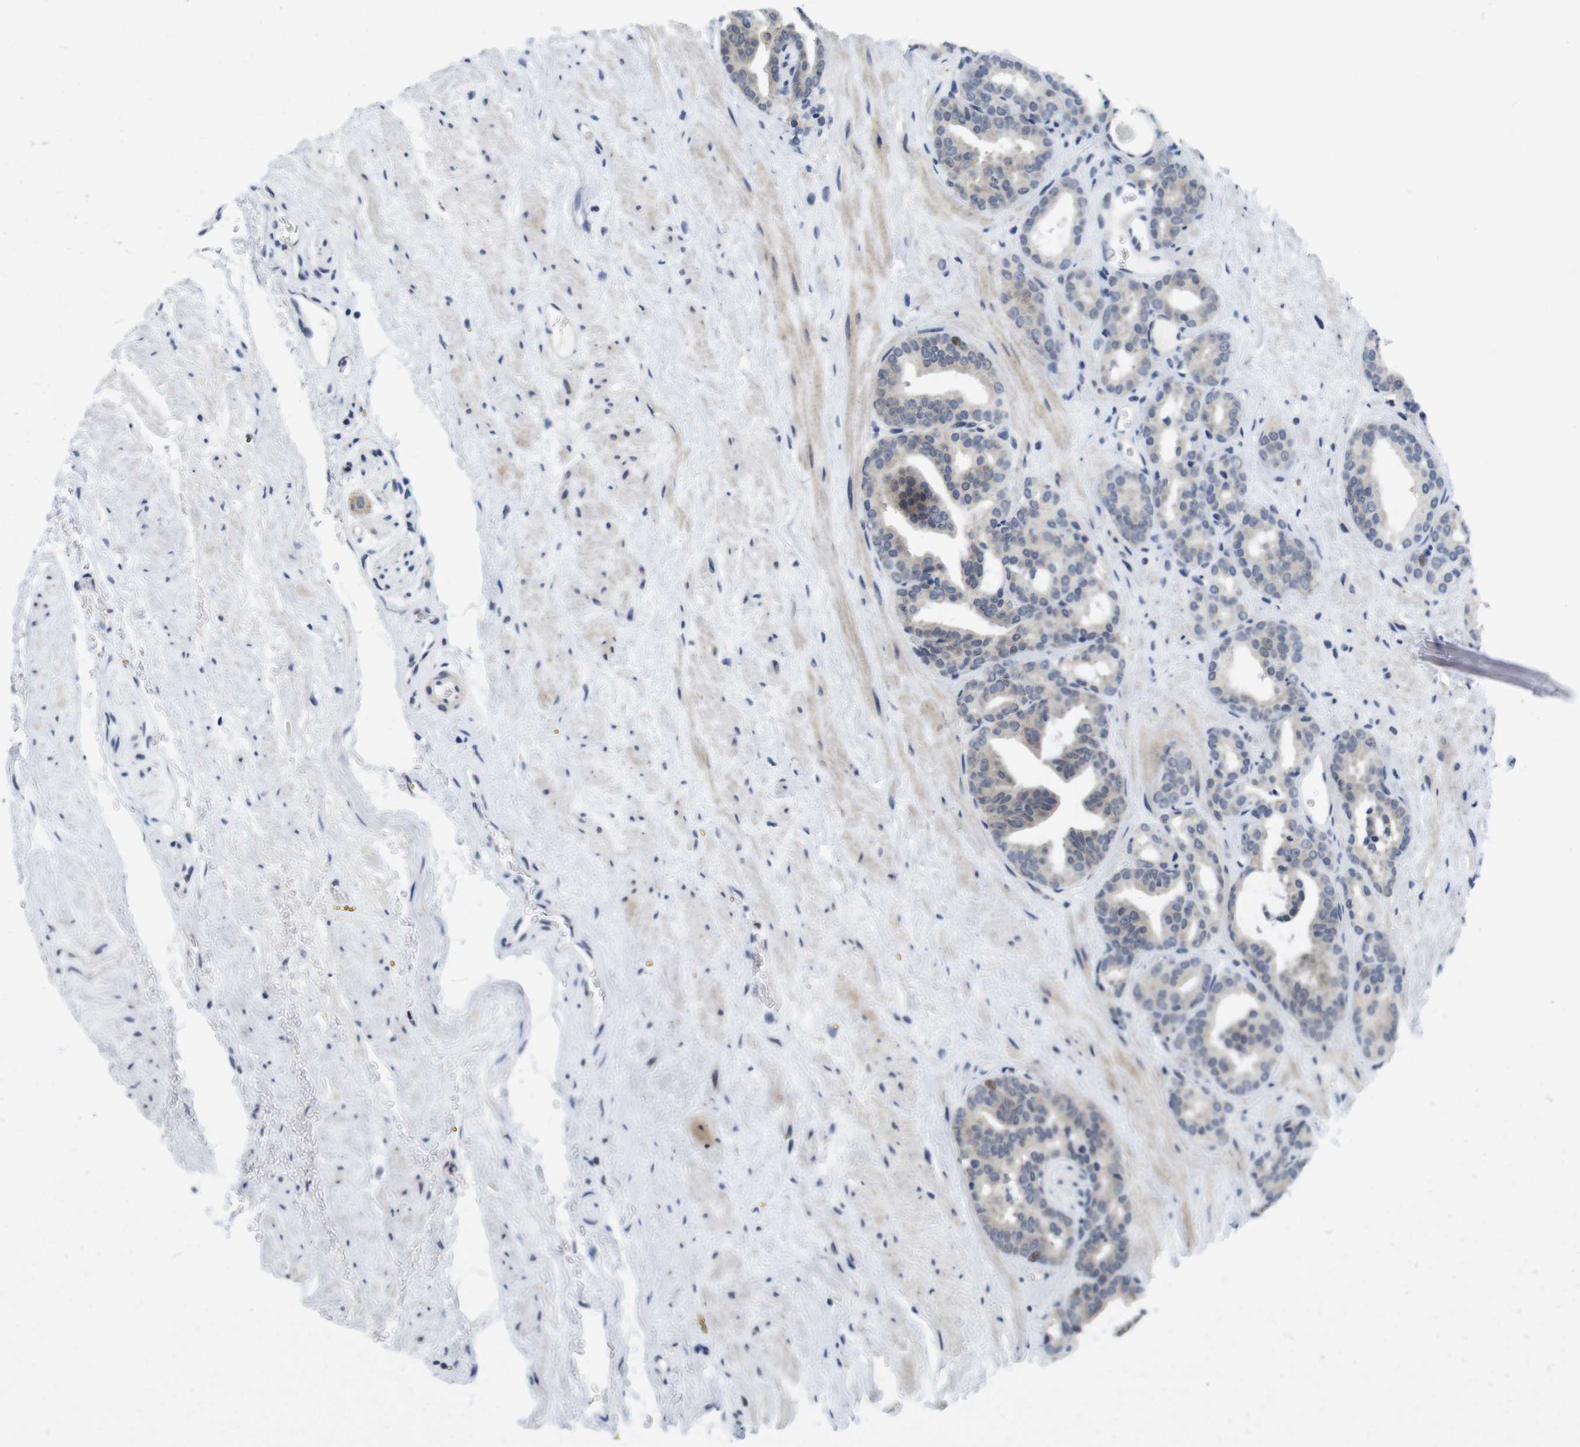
{"staining": {"intensity": "moderate", "quantity": "<25%", "location": "nuclear"}, "tissue": "prostate cancer", "cell_type": "Tumor cells", "image_type": "cancer", "snomed": [{"axis": "morphology", "description": "Adenocarcinoma, Low grade"}, {"axis": "topography", "description": "Prostate"}], "caption": "Protein expression analysis of human prostate cancer (adenocarcinoma (low-grade)) reveals moderate nuclear staining in about <25% of tumor cells.", "gene": "SKP2", "patient": {"sex": "male", "age": 63}}